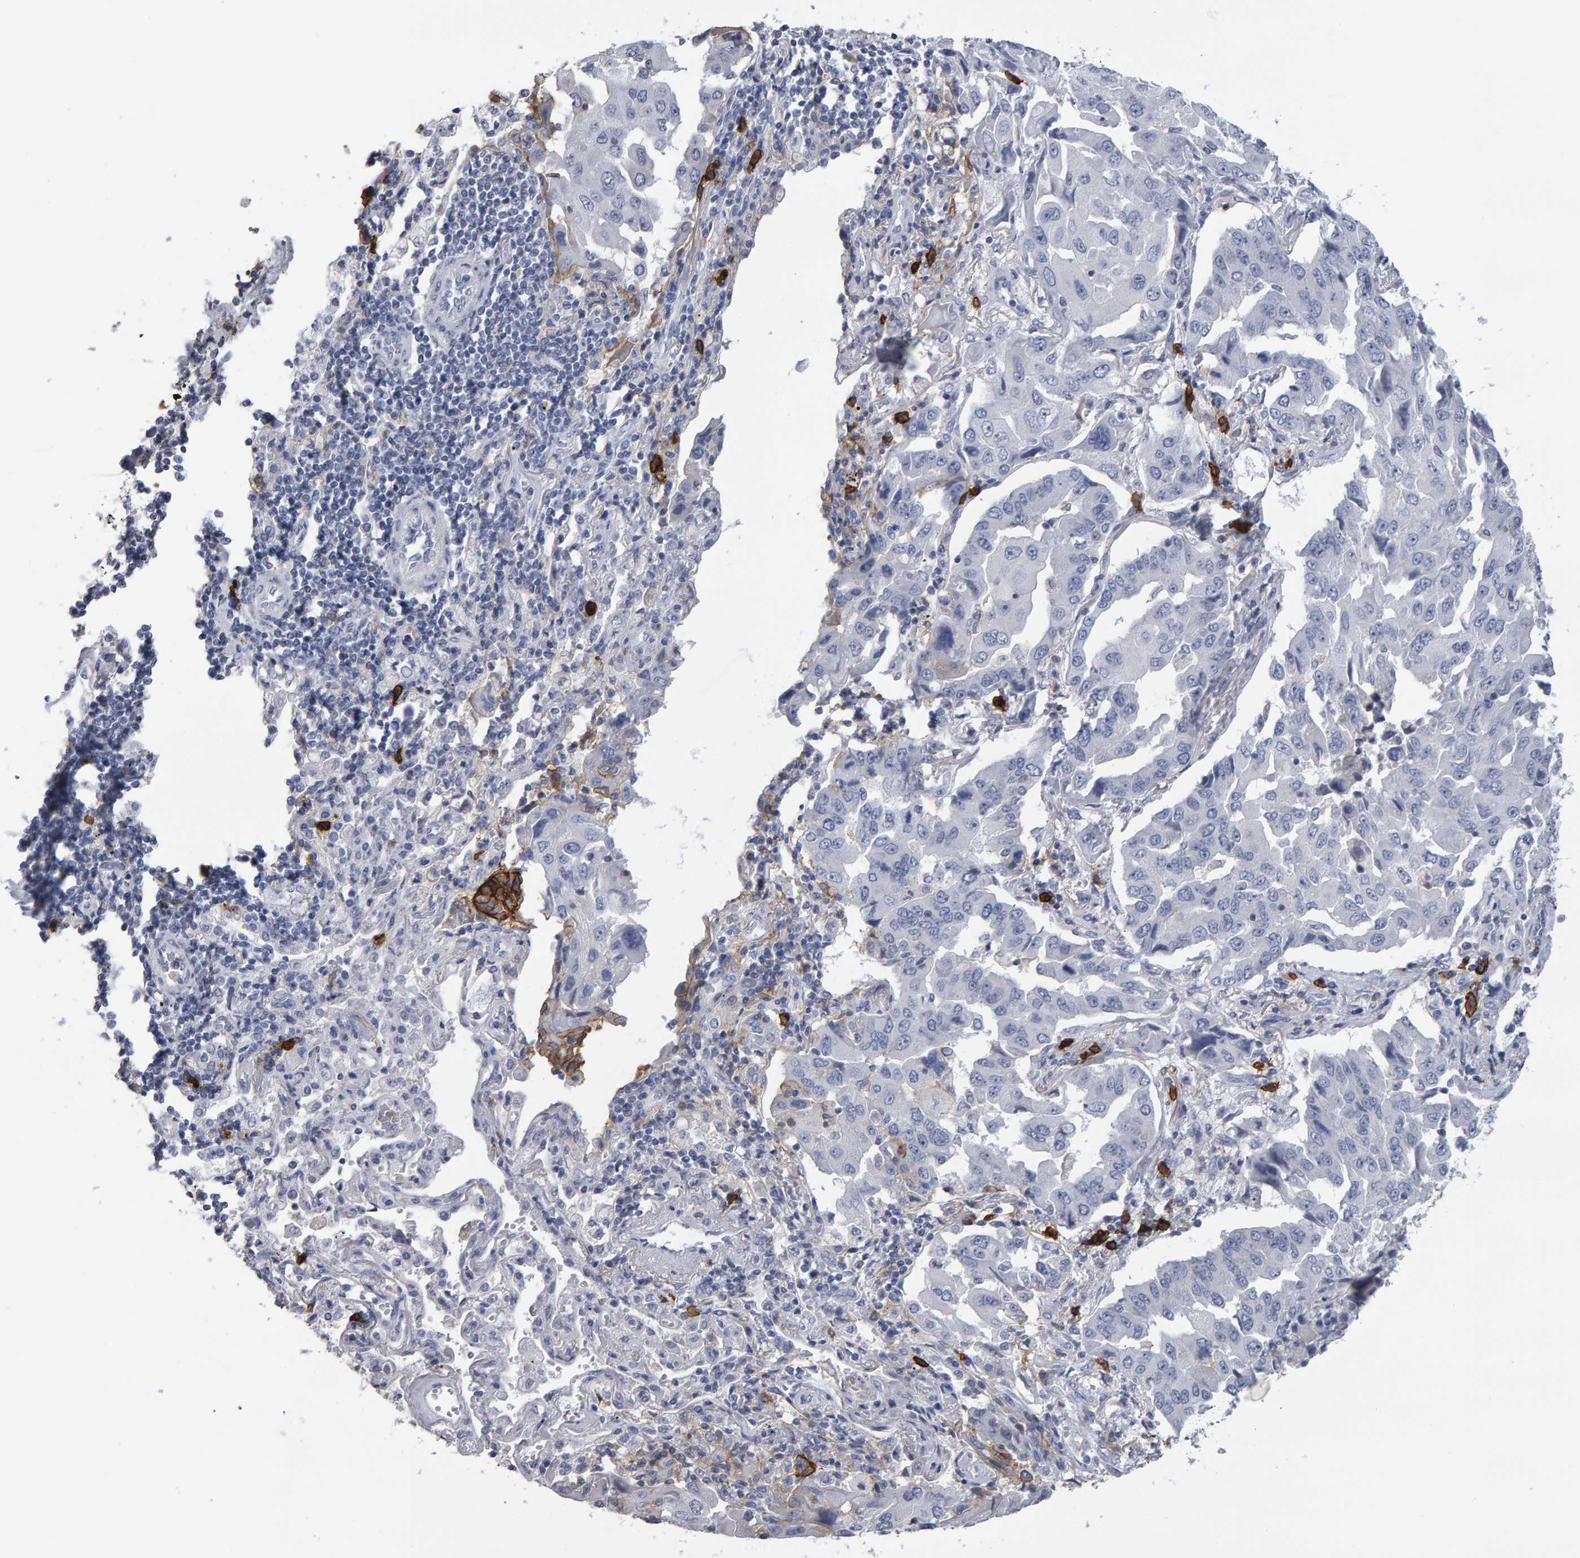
{"staining": {"intensity": "negative", "quantity": "none", "location": "none"}, "tissue": "lung cancer", "cell_type": "Tumor cells", "image_type": "cancer", "snomed": [{"axis": "morphology", "description": "Adenocarcinoma, NOS"}, {"axis": "topography", "description": "Lung"}], "caption": "A photomicrograph of human lung adenocarcinoma is negative for staining in tumor cells.", "gene": "CD38", "patient": {"sex": "female", "age": 65}}